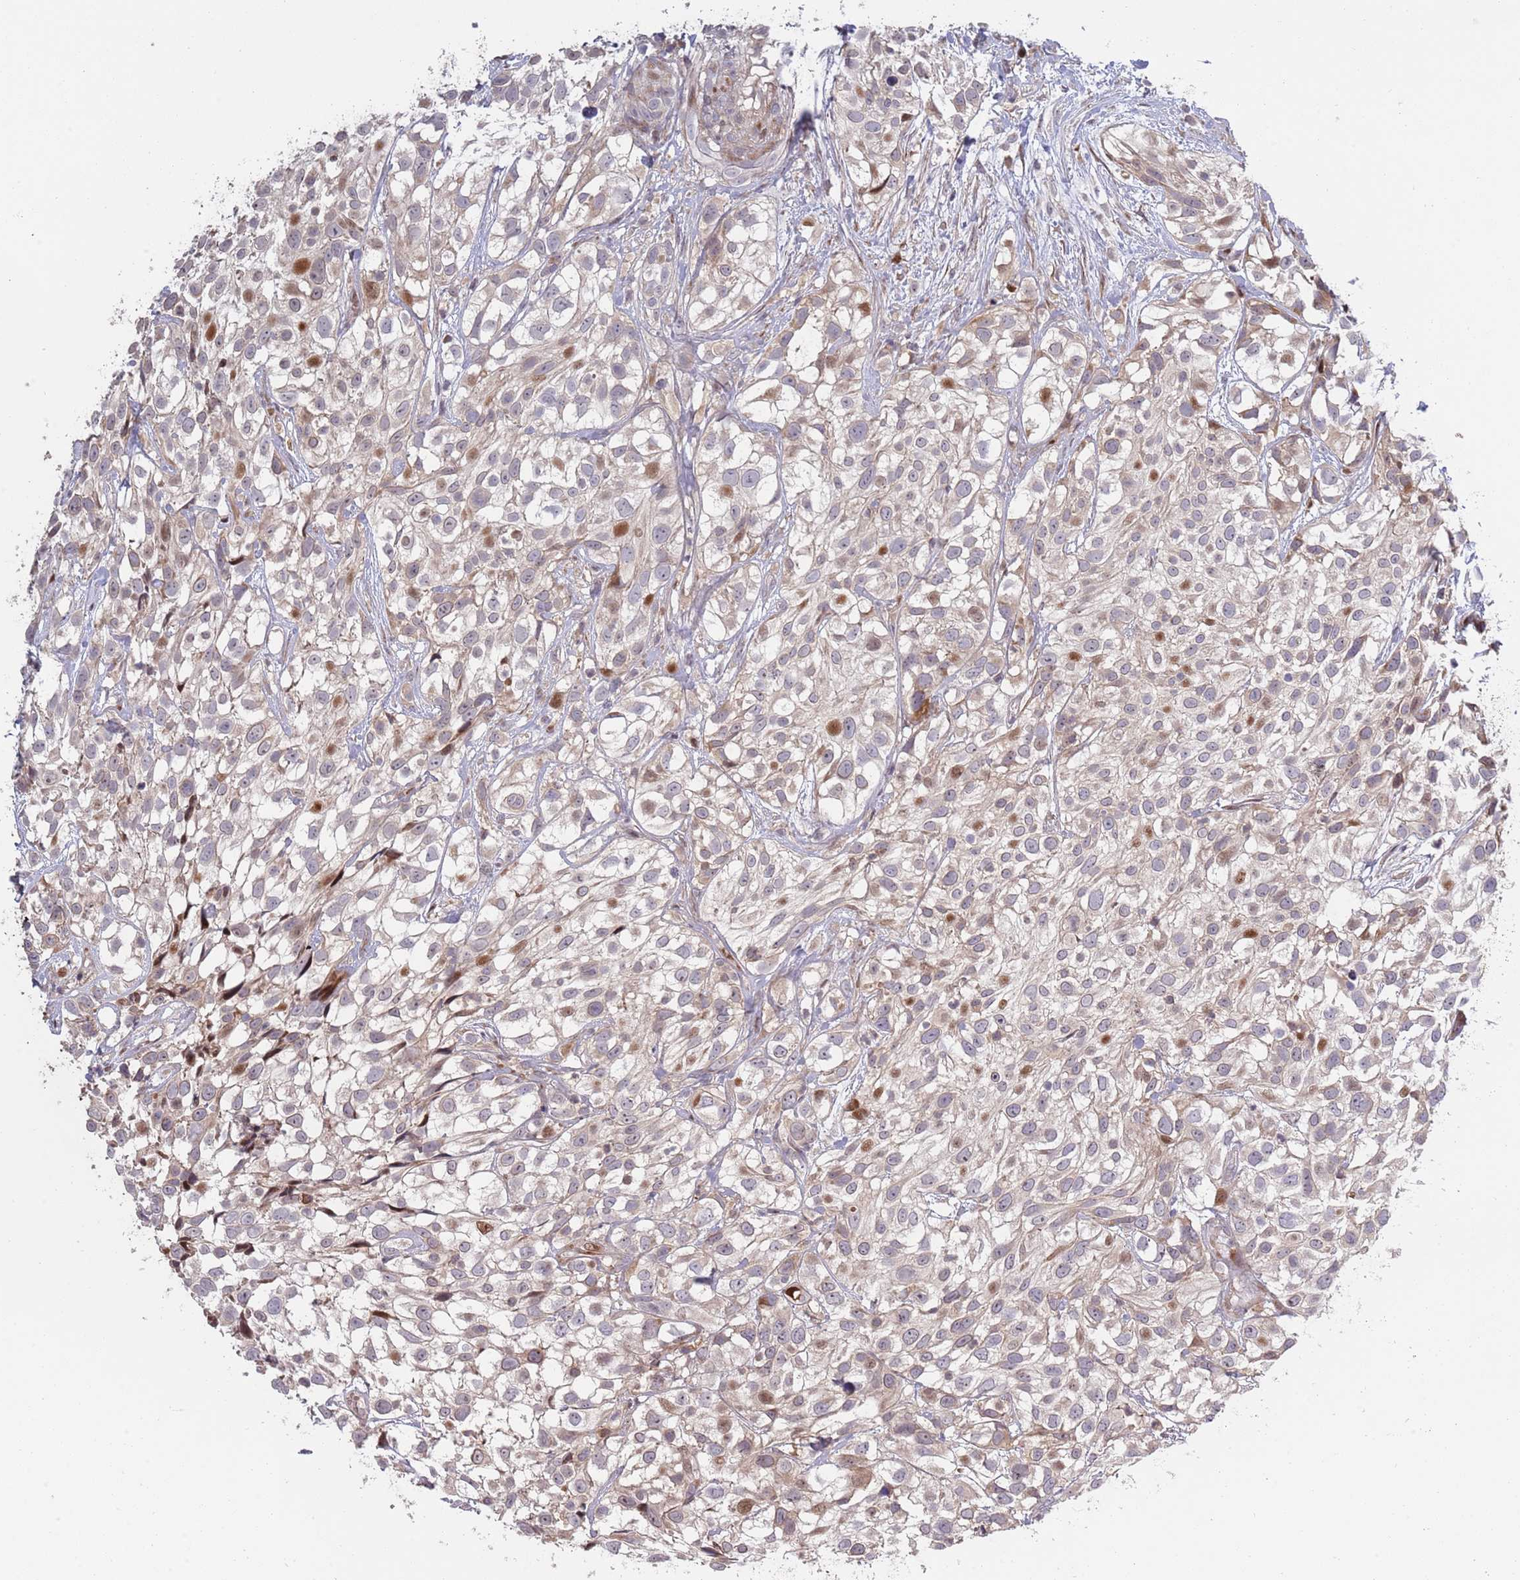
{"staining": {"intensity": "moderate", "quantity": "<25%", "location": "nuclear"}, "tissue": "urothelial cancer", "cell_type": "Tumor cells", "image_type": "cancer", "snomed": [{"axis": "morphology", "description": "Urothelial carcinoma, High grade"}, {"axis": "topography", "description": "Urinary bladder"}], "caption": "Human urothelial carcinoma (high-grade) stained for a protein (brown) exhibits moderate nuclear positive staining in about <25% of tumor cells.", "gene": "SYNDIG1L", "patient": {"sex": "male", "age": 56}}